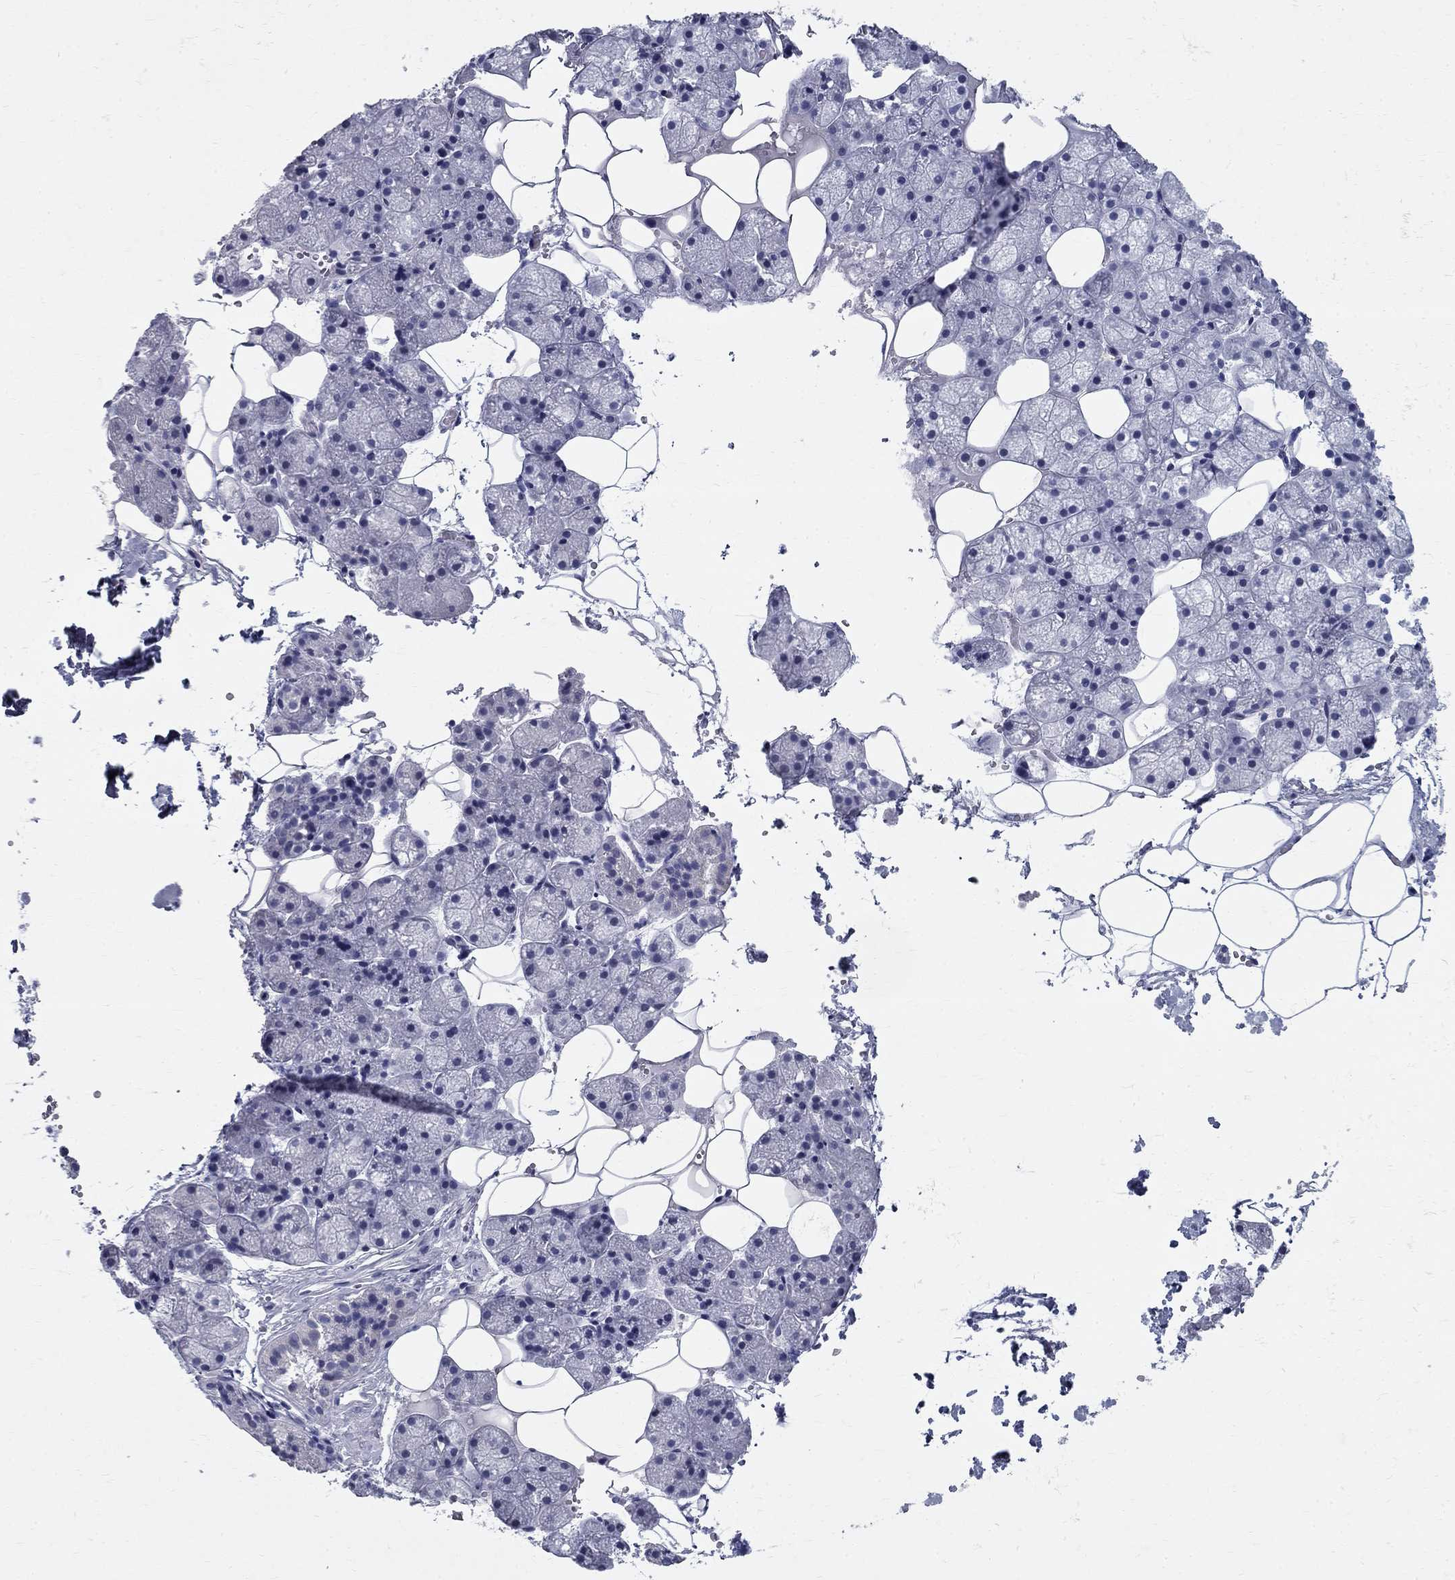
{"staining": {"intensity": "negative", "quantity": "none", "location": "none"}, "tissue": "salivary gland", "cell_type": "Glandular cells", "image_type": "normal", "snomed": [{"axis": "morphology", "description": "Normal tissue, NOS"}, {"axis": "topography", "description": "Salivary gland"}], "caption": "Glandular cells are negative for brown protein staining in unremarkable salivary gland. The staining was performed using DAB (3,3'-diaminobenzidine) to visualize the protein expression in brown, while the nuclei were stained in blue with hematoxylin (Magnification: 20x).", "gene": "TGM4", "patient": {"sex": "male", "age": 38}}